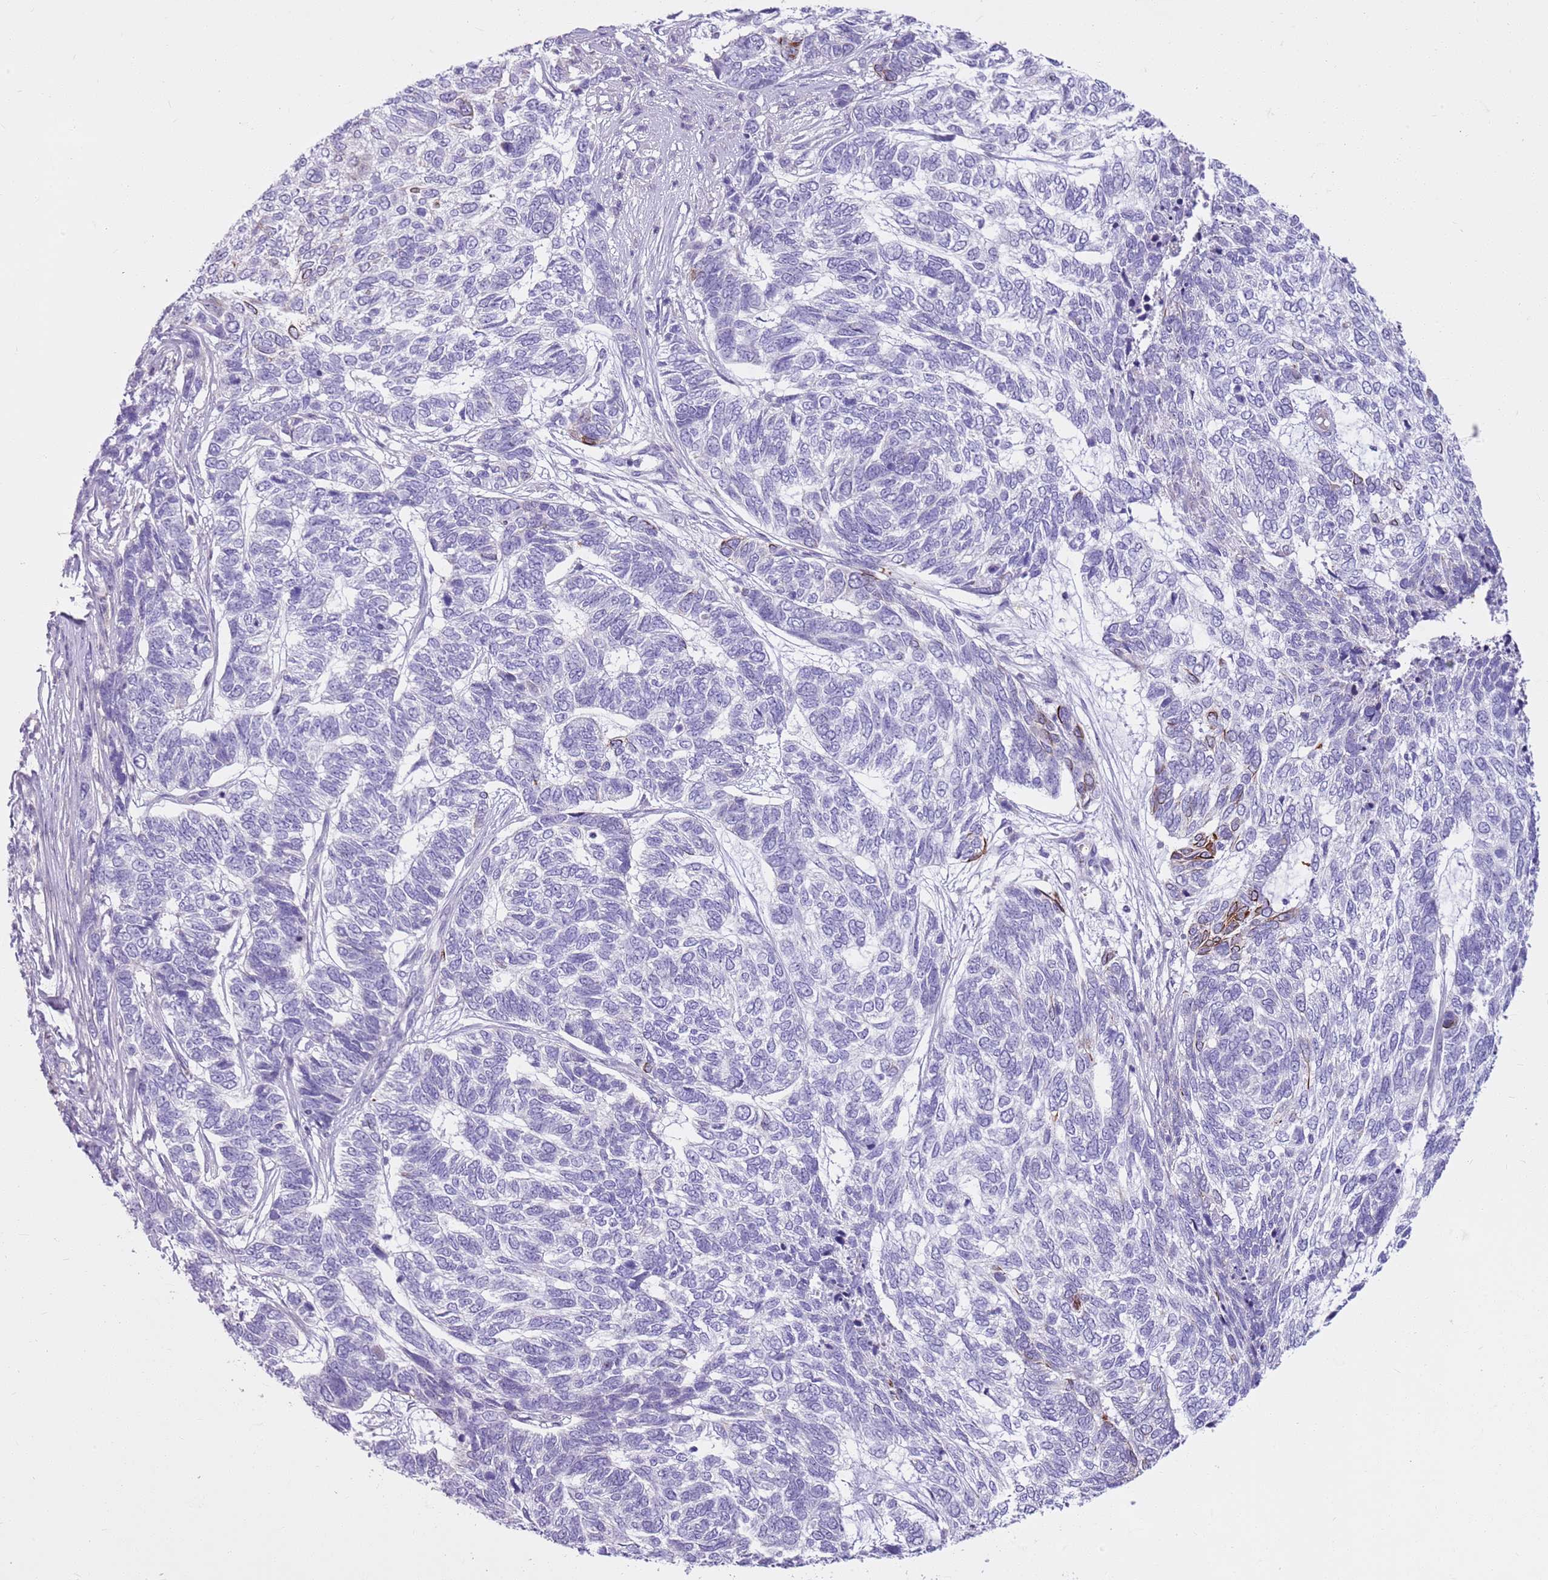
{"staining": {"intensity": "moderate", "quantity": "<25%", "location": "cytoplasmic/membranous"}, "tissue": "skin cancer", "cell_type": "Tumor cells", "image_type": "cancer", "snomed": [{"axis": "morphology", "description": "Basal cell carcinoma"}, {"axis": "topography", "description": "Skin"}], "caption": "A histopathology image showing moderate cytoplasmic/membranous expression in approximately <25% of tumor cells in skin cancer, as visualized by brown immunohistochemical staining.", "gene": "CNPPD1", "patient": {"sex": "female", "age": 65}}